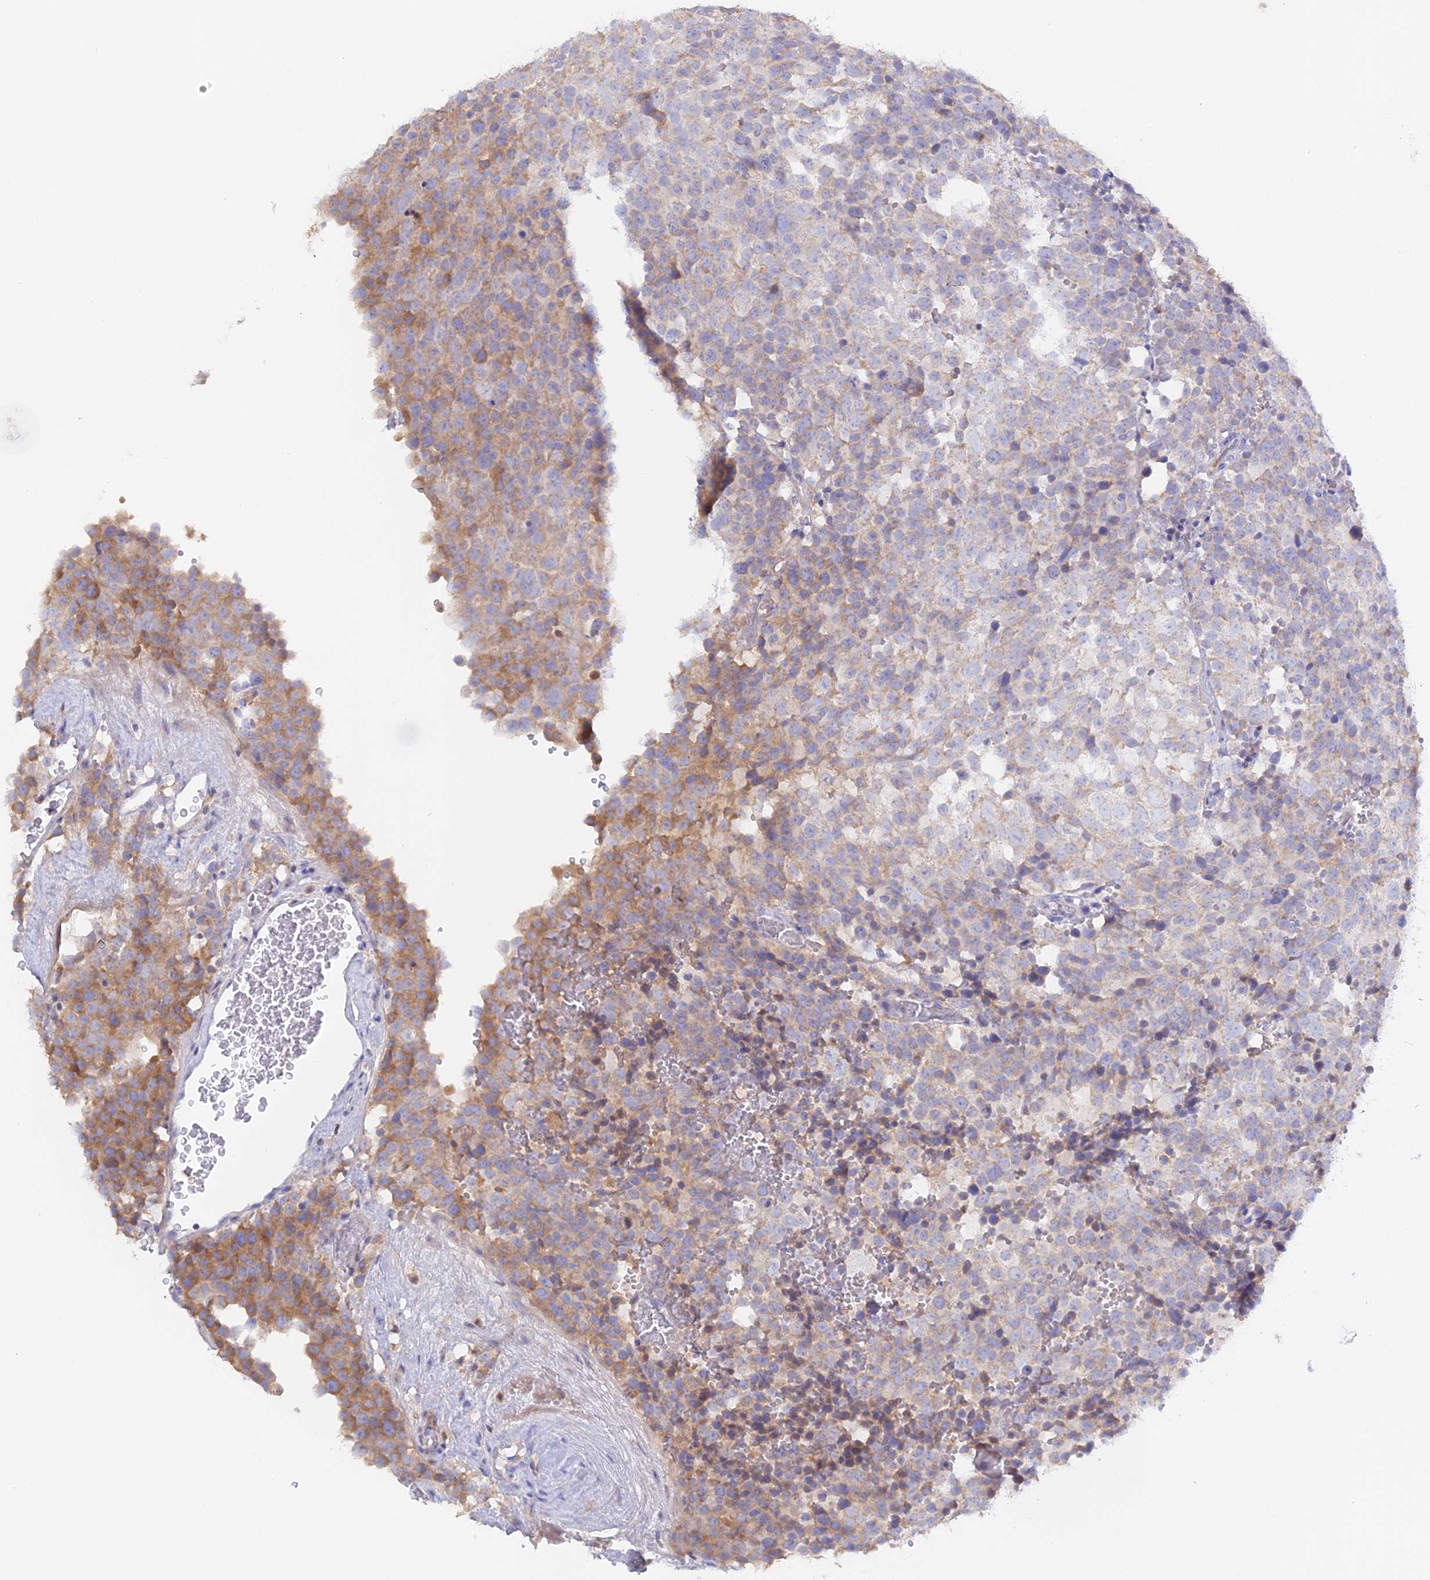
{"staining": {"intensity": "moderate", "quantity": "25%-75%", "location": "cytoplasmic/membranous"}, "tissue": "testis cancer", "cell_type": "Tumor cells", "image_type": "cancer", "snomed": [{"axis": "morphology", "description": "Seminoma, NOS"}, {"axis": "topography", "description": "Testis"}], "caption": "Testis cancer (seminoma) stained with IHC shows moderate cytoplasmic/membranous positivity in approximately 25%-75% of tumor cells.", "gene": "ADGRA1", "patient": {"sex": "male", "age": 71}}